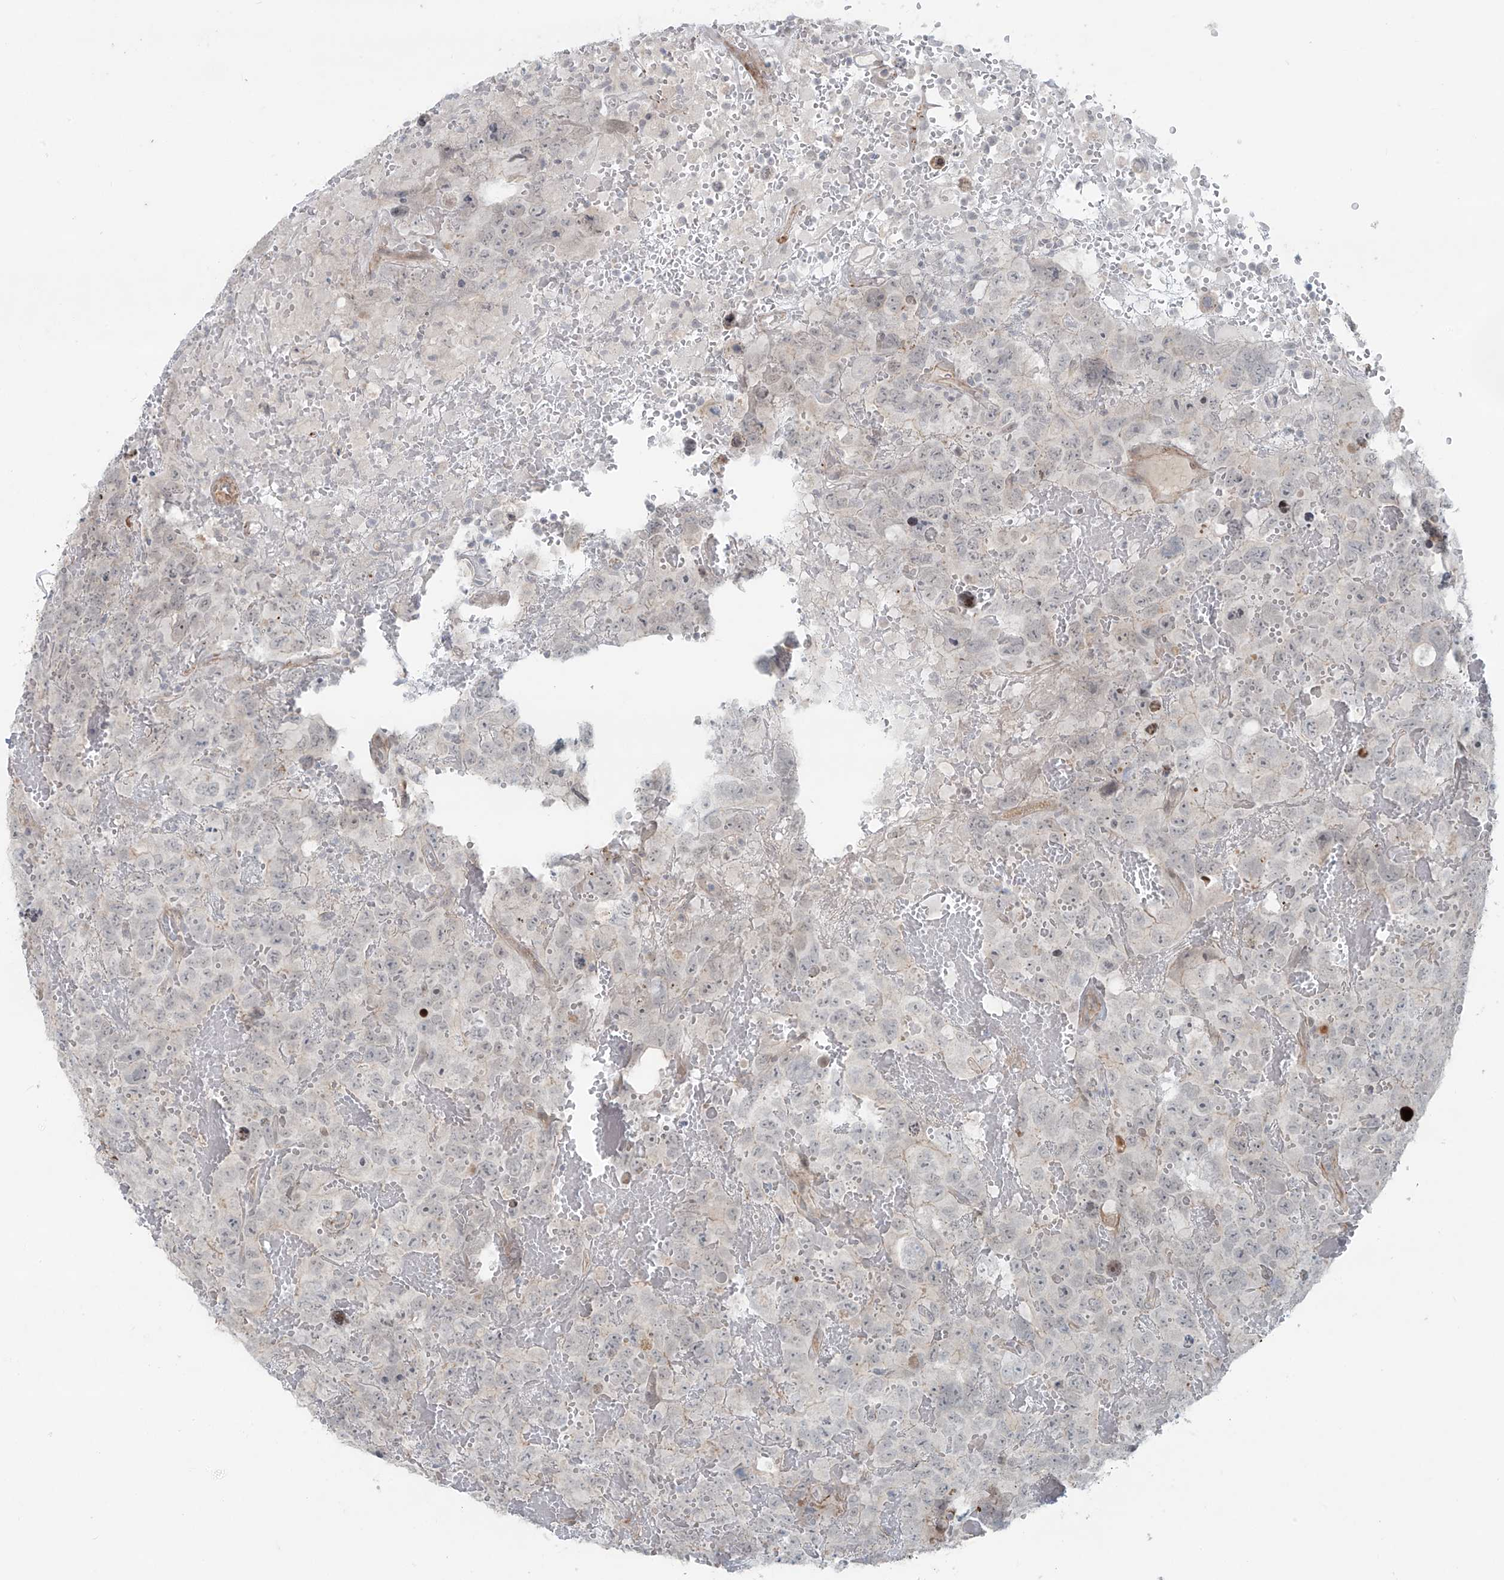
{"staining": {"intensity": "negative", "quantity": "none", "location": "none"}, "tissue": "testis cancer", "cell_type": "Tumor cells", "image_type": "cancer", "snomed": [{"axis": "morphology", "description": "Carcinoma, Embryonal, NOS"}, {"axis": "topography", "description": "Testis"}], "caption": "A high-resolution photomicrograph shows immunohistochemistry staining of testis cancer, which reveals no significant staining in tumor cells.", "gene": "RASGEF1A", "patient": {"sex": "male", "age": 45}}